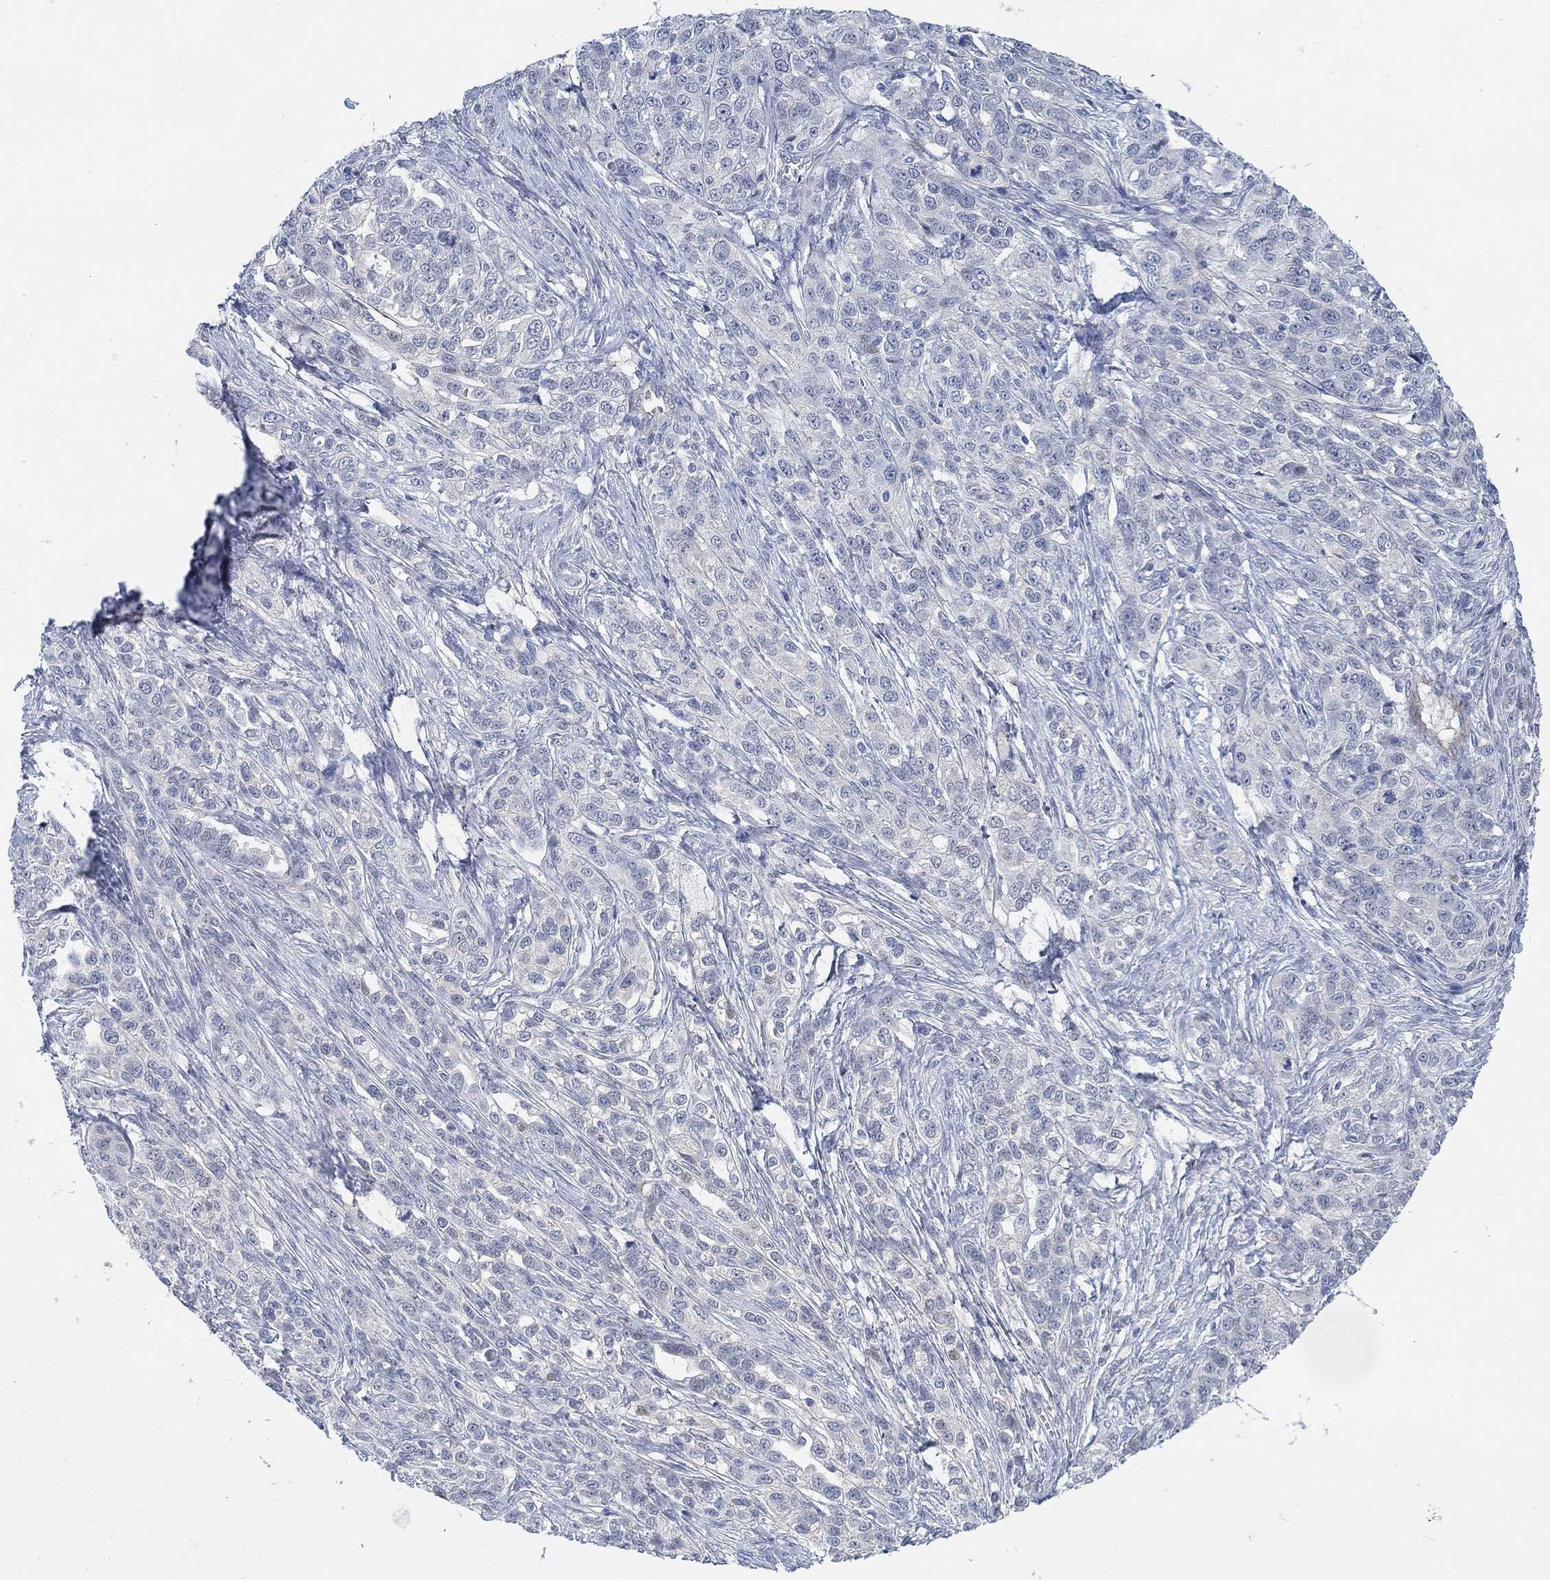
{"staining": {"intensity": "negative", "quantity": "none", "location": "none"}, "tissue": "ovarian cancer", "cell_type": "Tumor cells", "image_type": "cancer", "snomed": [{"axis": "morphology", "description": "Cystadenocarcinoma, serous, NOS"}, {"axis": "topography", "description": "Ovary"}], "caption": "An IHC photomicrograph of ovarian cancer (serous cystadenocarcinoma) is shown. There is no staining in tumor cells of ovarian cancer (serous cystadenocarcinoma).", "gene": "KCNH8", "patient": {"sex": "female", "age": 71}}